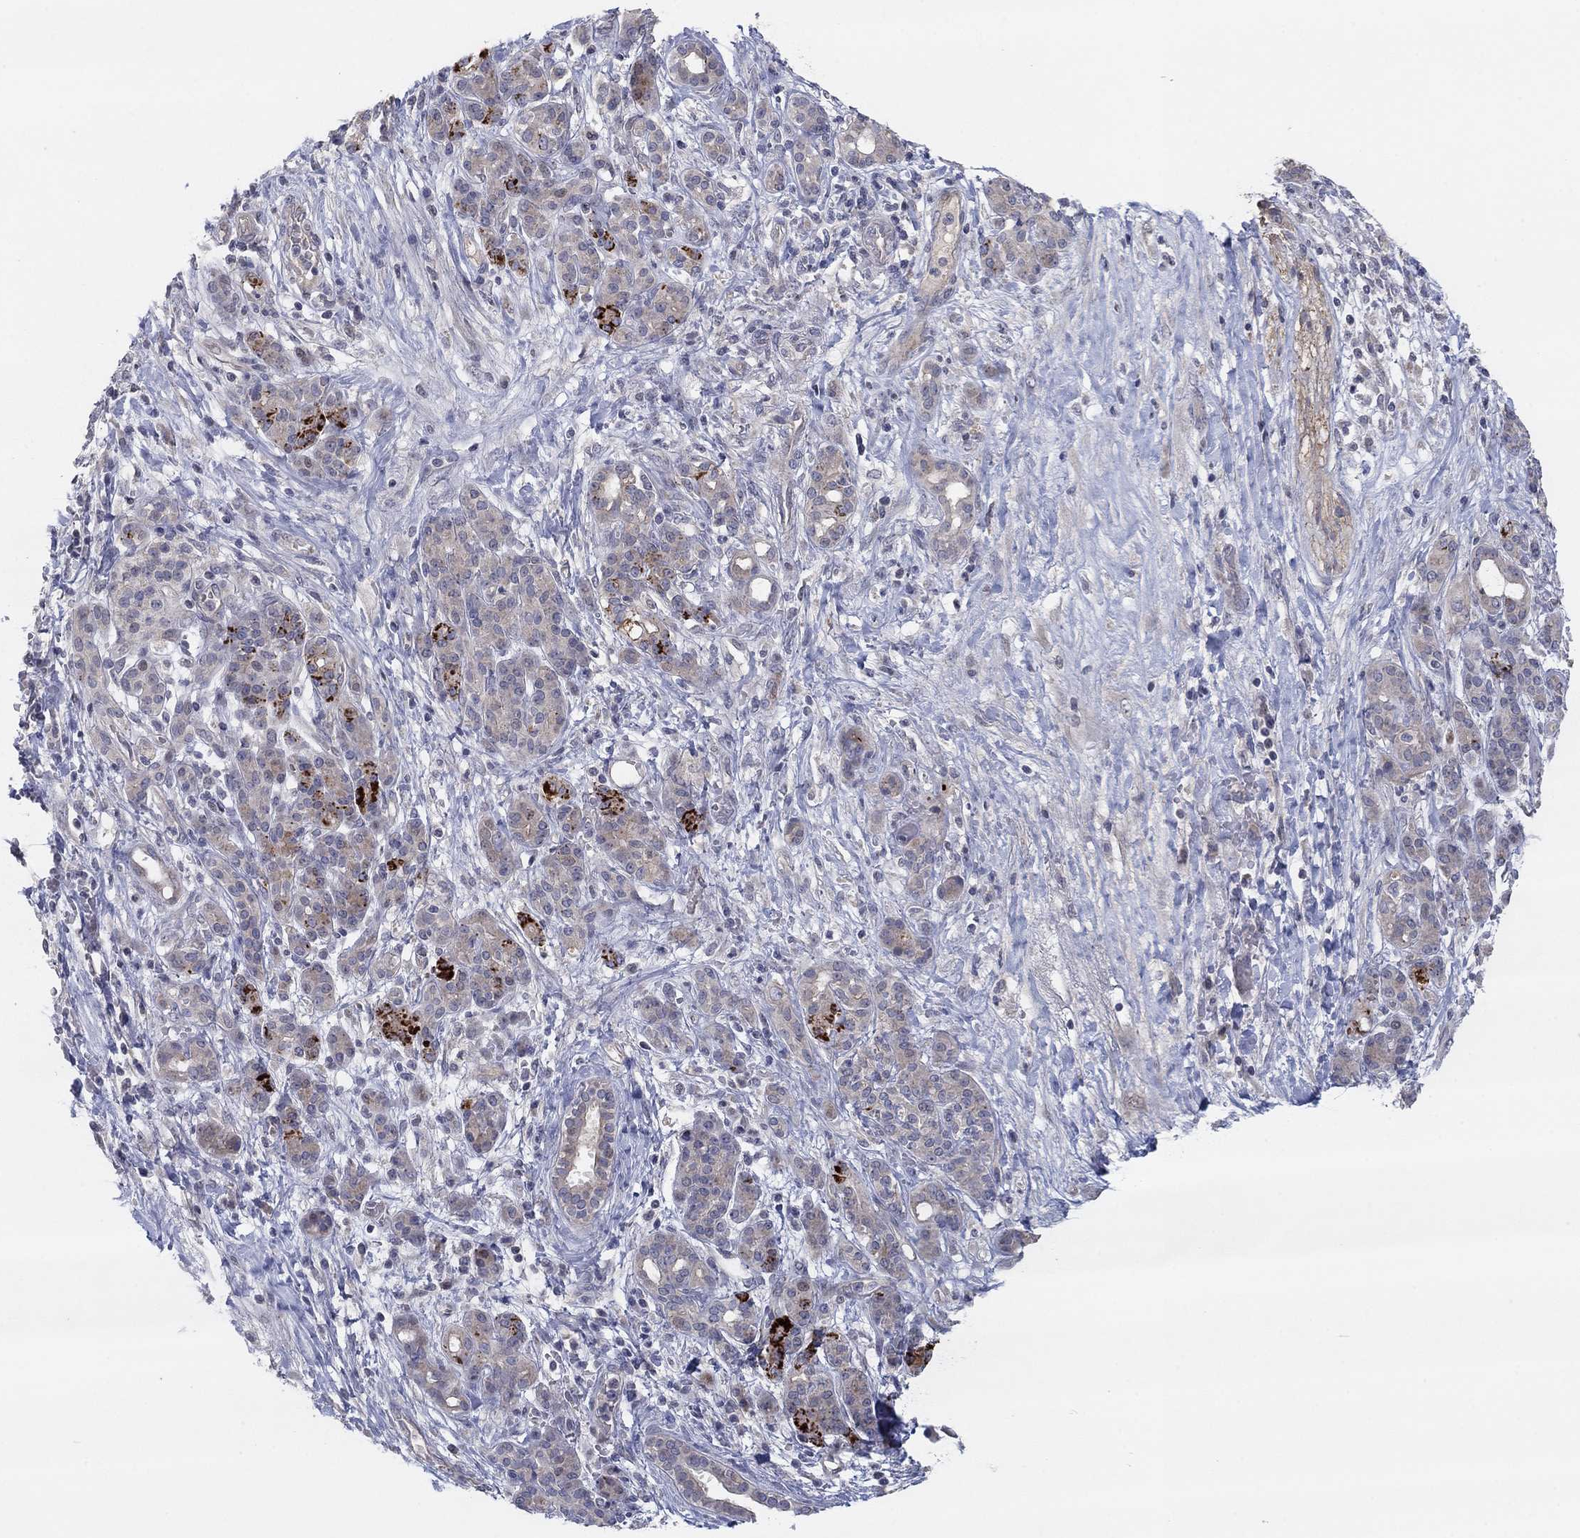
{"staining": {"intensity": "negative", "quantity": "none", "location": "none"}, "tissue": "pancreatic cancer", "cell_type": "Tumor cells", "image_type": "cancer", "snomed": [{"axis": "morphology", "description": "Adenocarcinoma, NOS"}, {"axis": "topography", "description": "Pancreas"}], "caption": "Protein analysis of adenocarcinoma (pancreatic) reveals no significant staining in tumor cells.", "gene": "AMN1", "patient": {"sex": "male", "age": 44}}